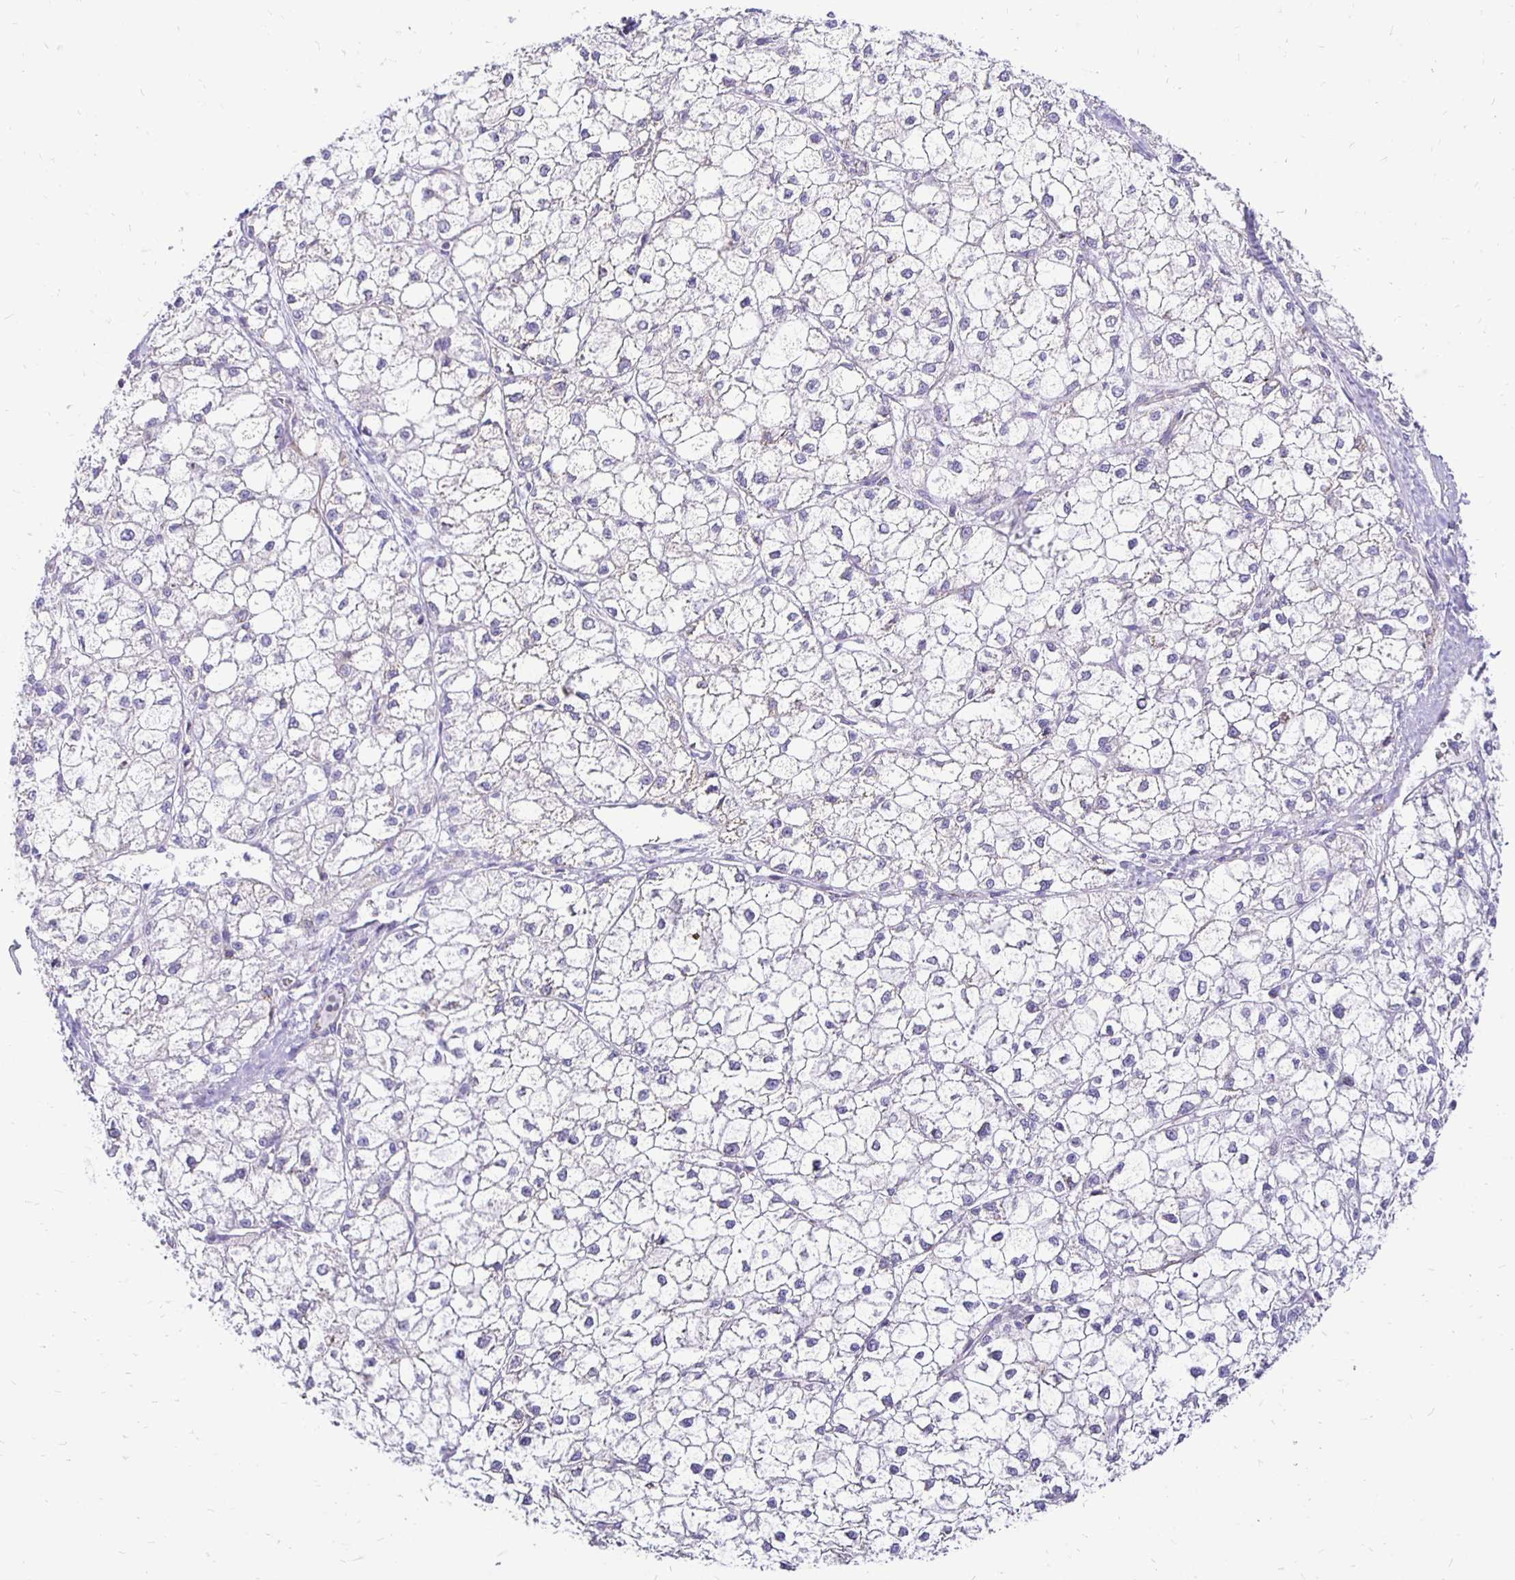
{"staining": {"intensity": "negative", "quantity": "none", "location": "none"}, "tissue": "liver cancer", "cell_type": "Tumor cells", "image_type": "cancer", "snomed": [{"axis": "morphology", "description": "Carcinoma, Hepatocellular, NOS"}, {"axis": "topography", "description": "Liver"}], "caption": "This histopathology image is of liver hepatocellular carcinoma stained with immunohistochemistry to label a protein in brown with the nuclei are counter-stained blue. There is no staining in tumor cells.", "gene": "PLAAT2", "patient": {"sex": "female", "age": 43}}